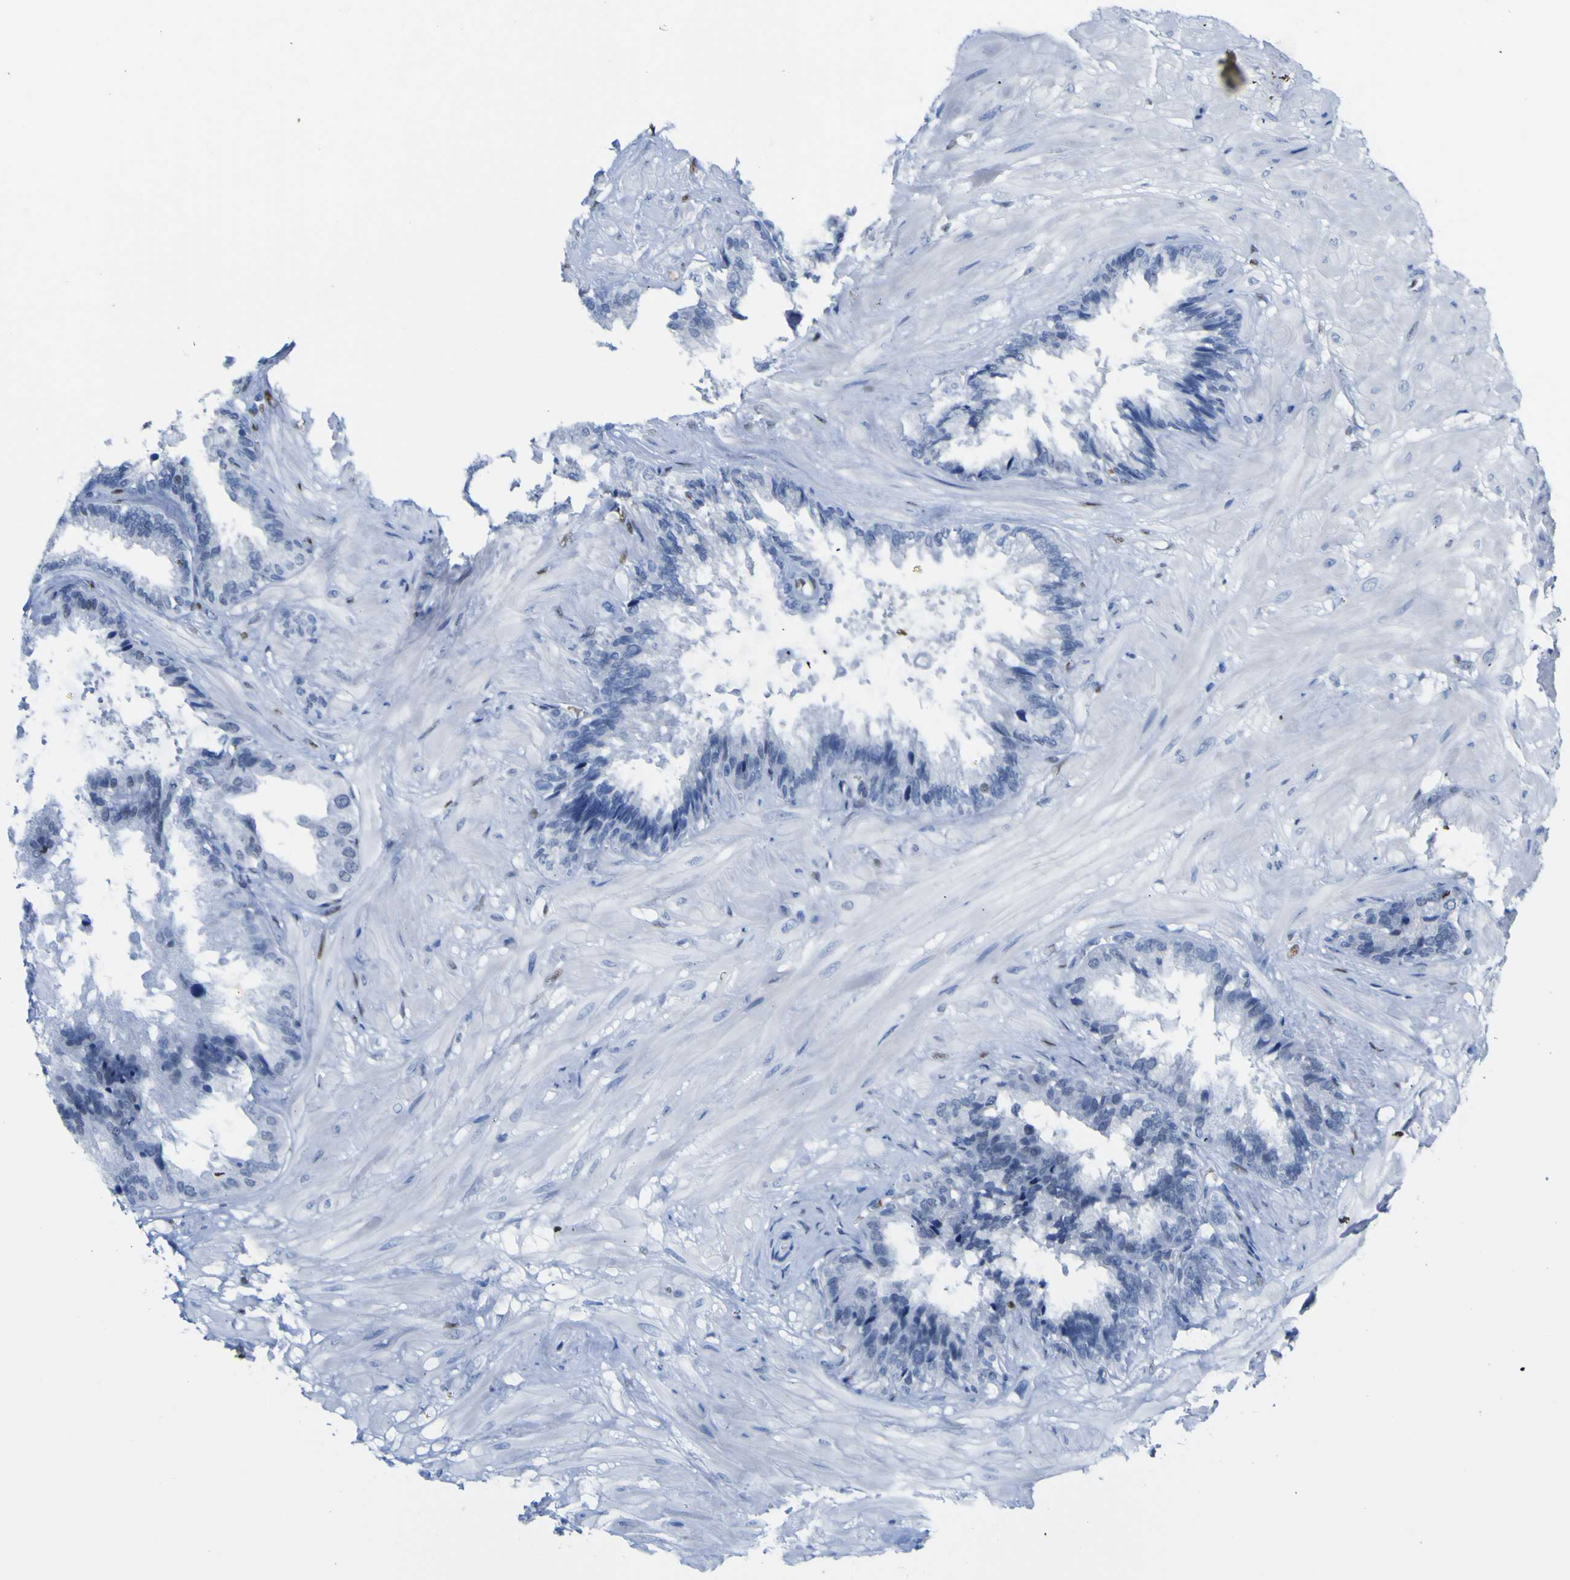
{"staining": {"intensity": "negative", "quantity": "none", "location": "none"}, "tissue": "seminal vesicle", "cell_type": "Glandular cells", "image_type": "normal", "snomed": [{"axis": "morphology", "description": "Normal tissue, NOS"}, {"axis": "topography", "description": "Seminal veicle"}], "caption": "DAB immunohistochemical staining of unremarkable human seminal vesicle displays no significant staining in glandular cells.", "gene": "DACH1", "patient": {"sex": "male", "age": 46}}